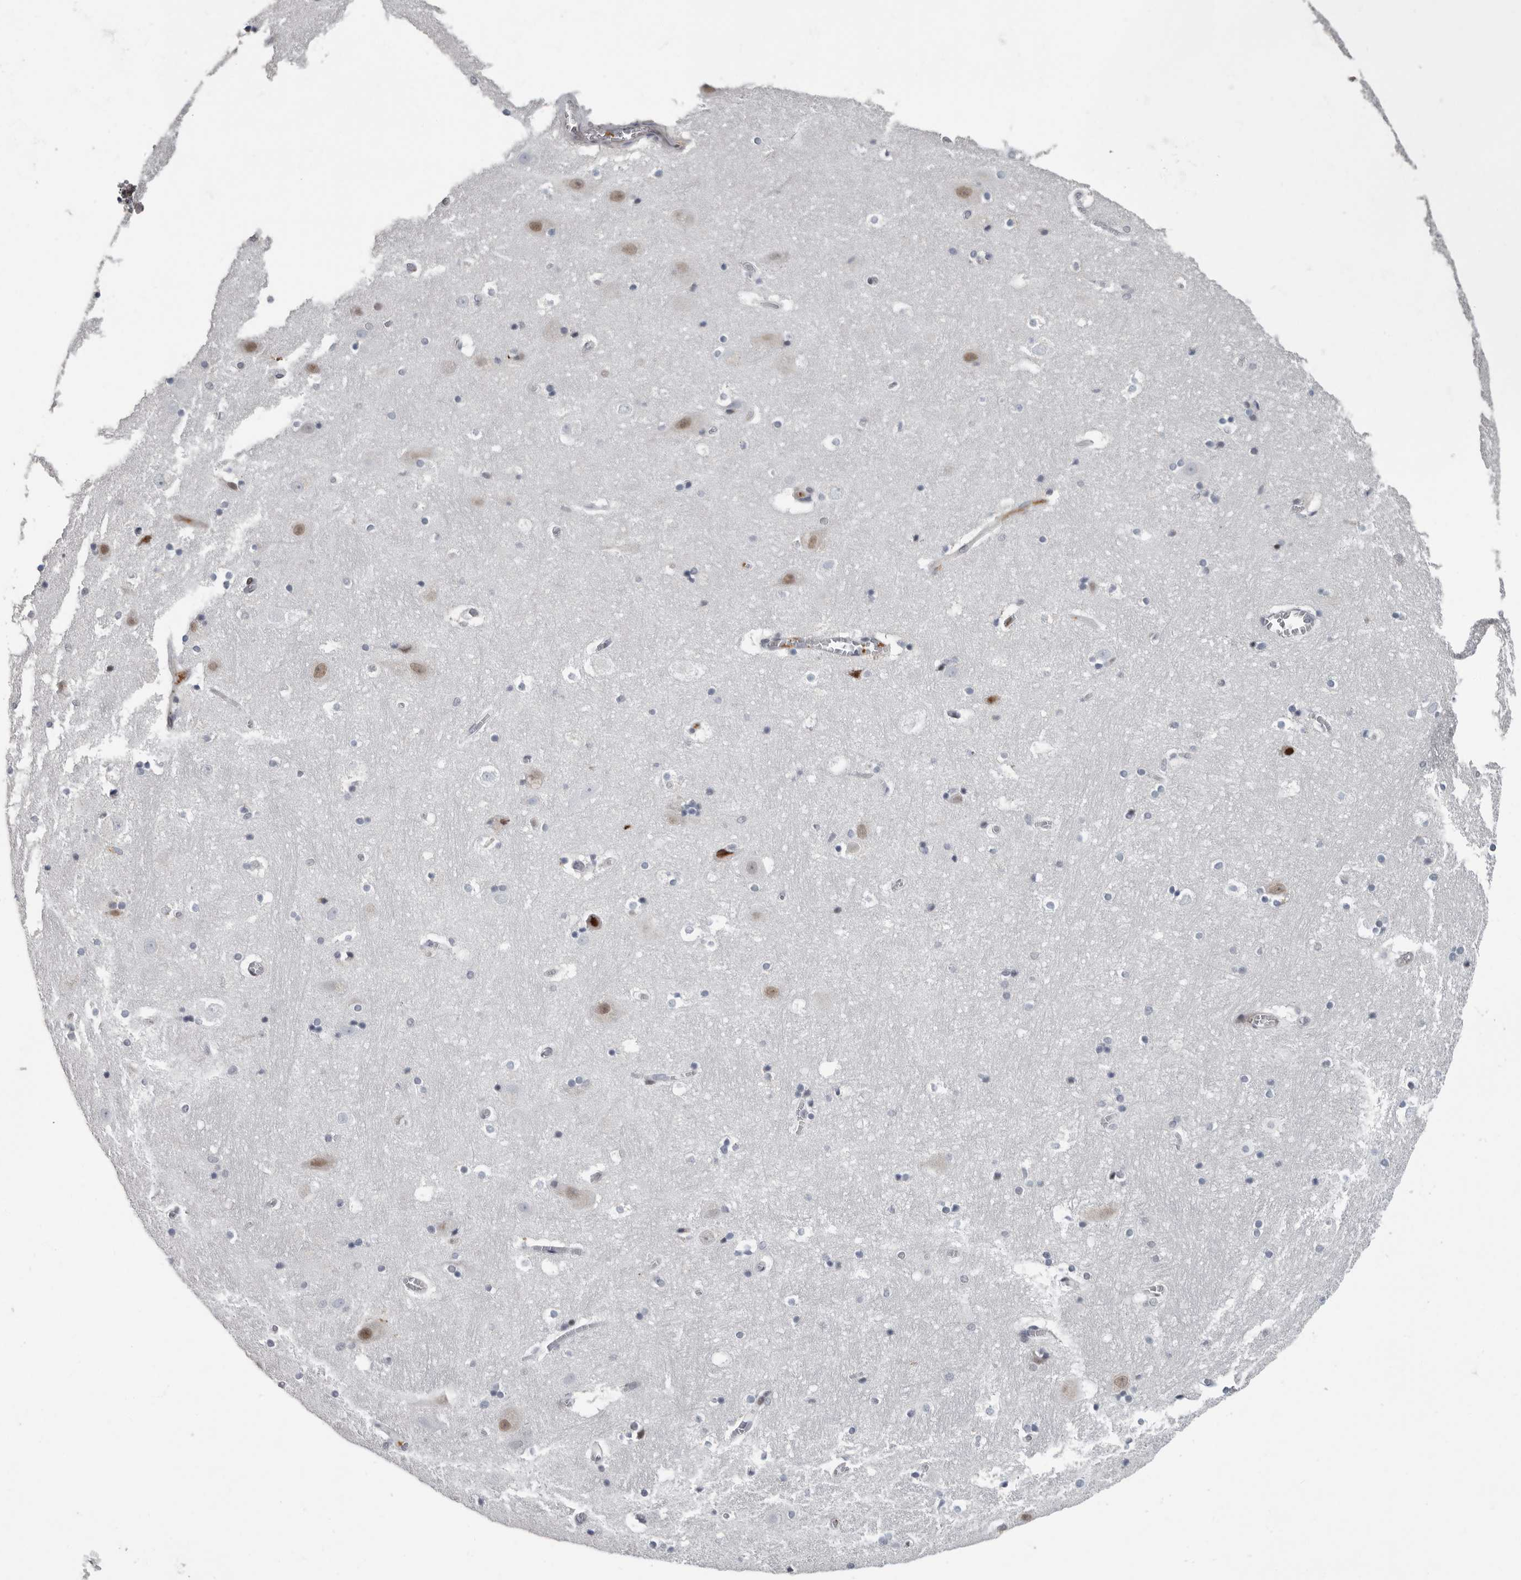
{"staining": {"intensity": "negative", "quantity": "none", "location": "none"}, "tissue": "hippocampus", "cell_type": "Glial cells", "image_type": "normal", "snomed": [{"axis": "morphology", "description": "Normal tissue, NOS"}, {"axis": "topography", "description": "Hippocampus"}], "caption": "Hippocampus was stained to show a protein in brown. There is no significant staining in glial cells. (DAB IHC visualized using brightfield microscopy, high magnification).", "gene": "RALGPS2", "patient": {"sex": "male", "age": 45}}